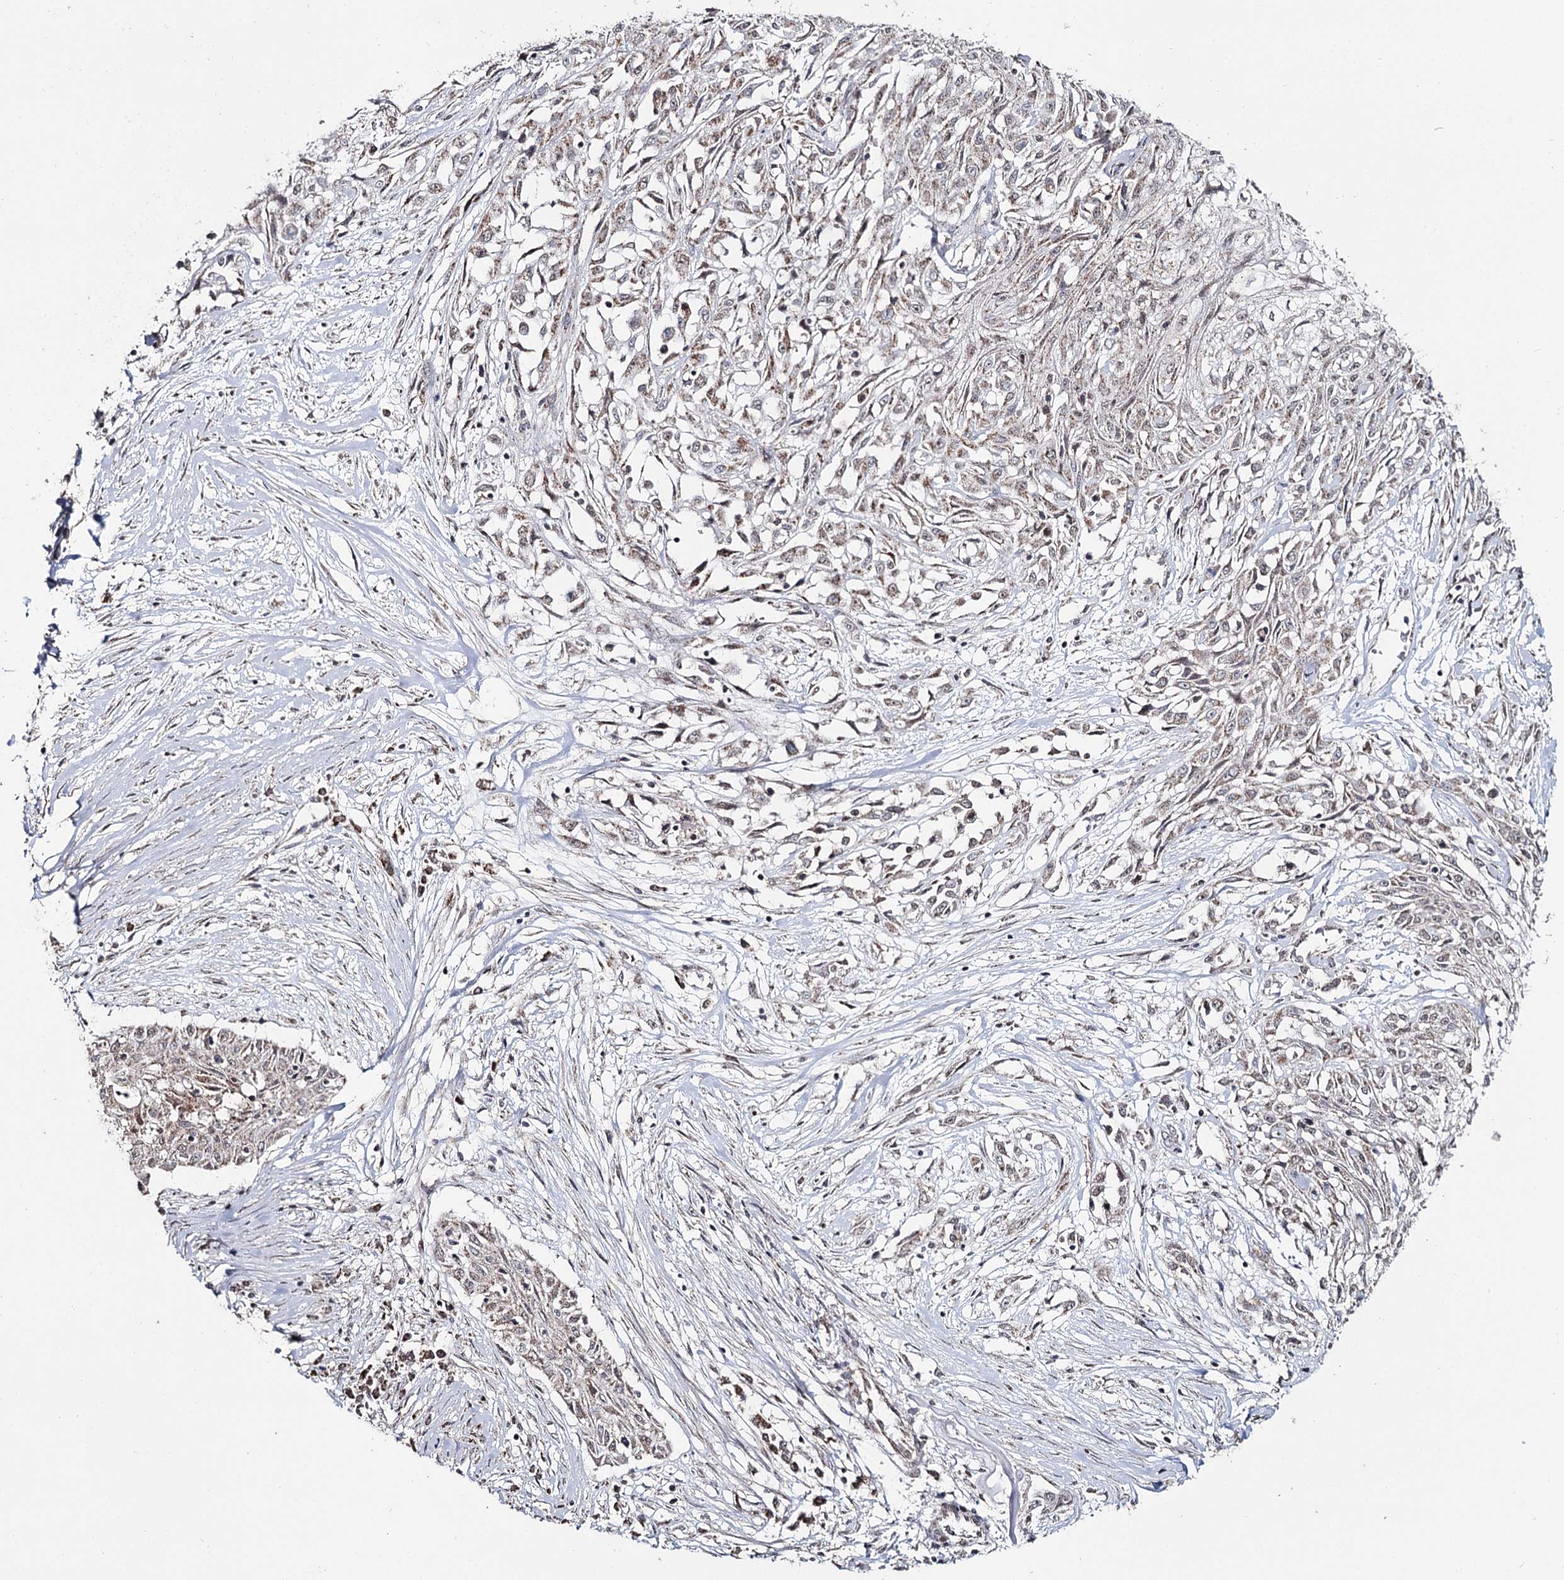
{"staining": {"intensity": "weak", "quantity": ">75%", "location": "cytoplasmic/membranous"}, "tissue": "skin cancer", "cell_type": "Tumor cells", "image_type": "cancer", "snomed": [{"axis": "morphology", "description": "Squamous cell carcinoma, NOS"}, {"axis": "morphology", "description": "Squamous cell carcinoma, metastatic, NOS"}, {"axis": "topography", "description": "Skin"}, {"axis": "topography", "description": "Lymph node"}], "caption": "A brown stain shows weak cytoplasmic/membranous staining of a protein in skin metastatic squamous cell carcinoma tumor cells.", "gene": "PDHX", "patient": {"sex": "male", "age": 75}}